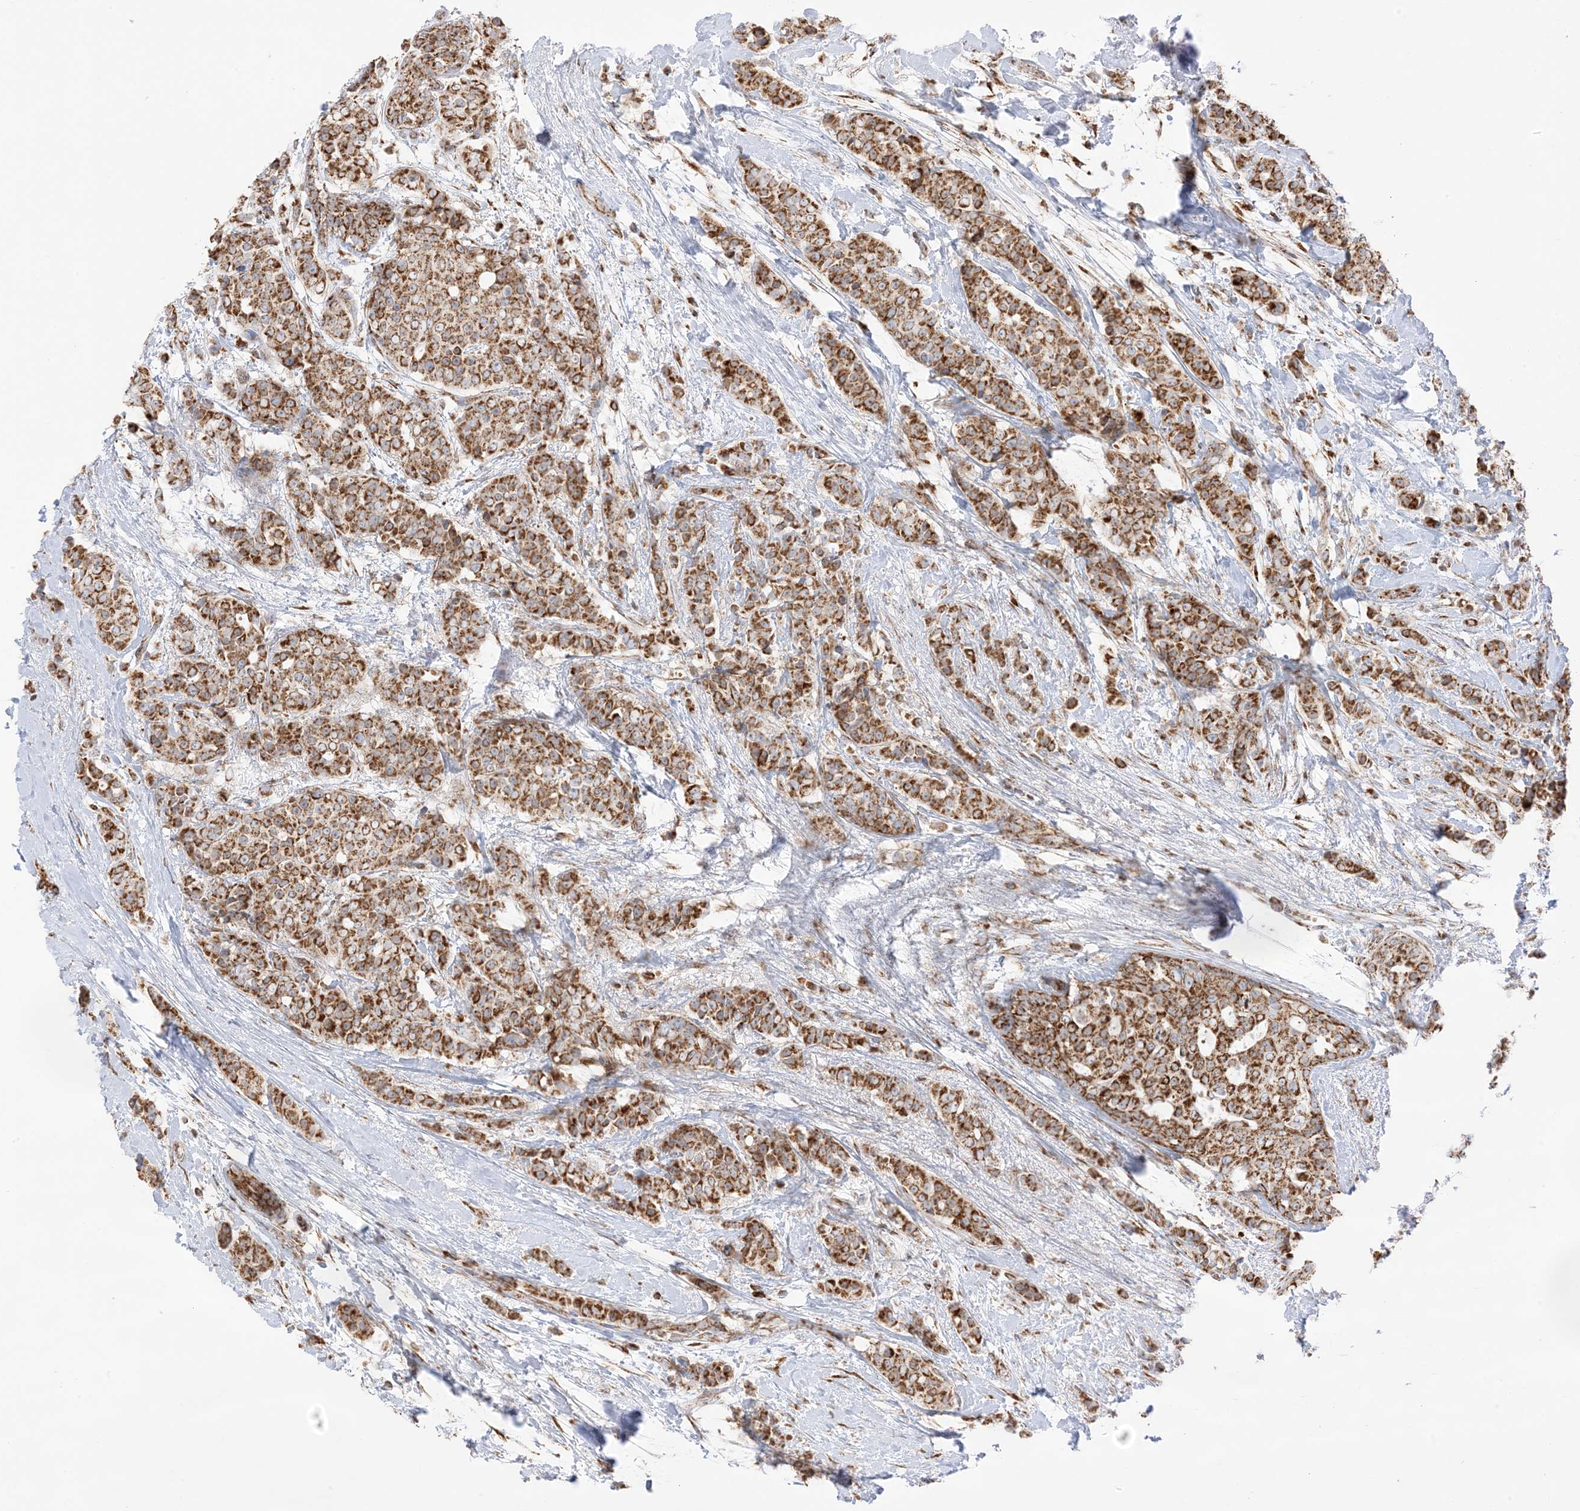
{"staining": {"intensity": "strong", "quantity": ">75%", "location": "cytoplasmic/membranous"}, "tissue": "breast cancer", "cell_type": "Tumor cells", "image_type": "cancer", "snomed": [{"axis": "morphology", "description": "Lobular carcinoma"}, {"axis": "topography", "description": "Breast"}], "caption": "A brown stain highlights strong cytoplasmic/membranous expression of a protein in breast cancer tumor cells.", "gene": "SLC25A12", "patient": {"sex": "female", "age": 51}}